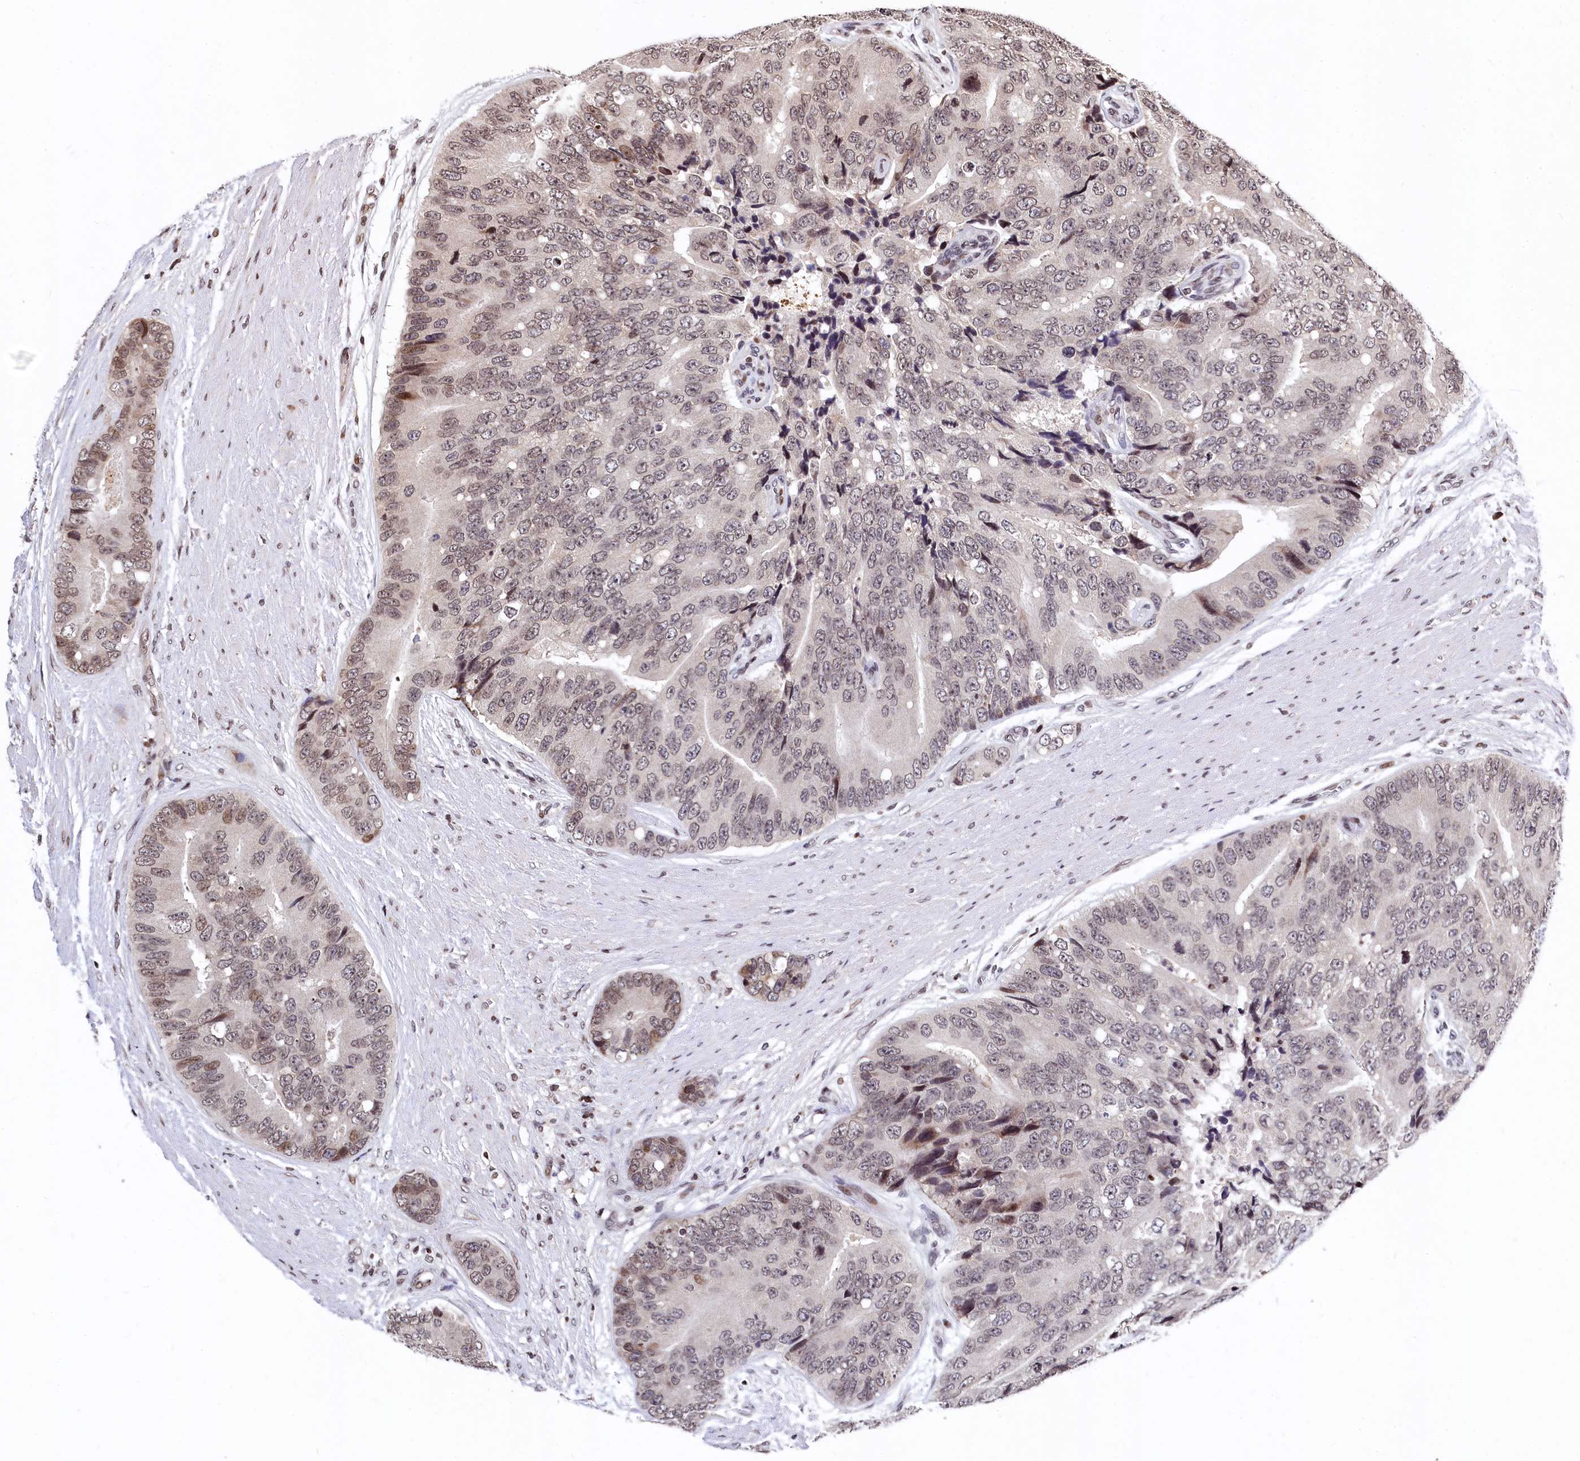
{"staining": {"intensity": "weak", "quantity": ">75%", "location": "nuclear"}, "tissue": "prostate cancer", "cell_type": "Tumor cells", "image_type": "cancer", "snomed": [{"axis": "morphology", "description": "Adenocarcinoma, High grade"}, {"axis": "topography", "description": "Prostate"}], "caption": "DAB immunohistochemical staining of prostate high-grade adenocarcinoma exhibits weak nuclear protein positivity in about >75% of tumor cells. (Brightfield microscopy of DAB IHC at high magnification).", "gene": "FAM217B", "patient": {"sex": "male", "age": 70}}